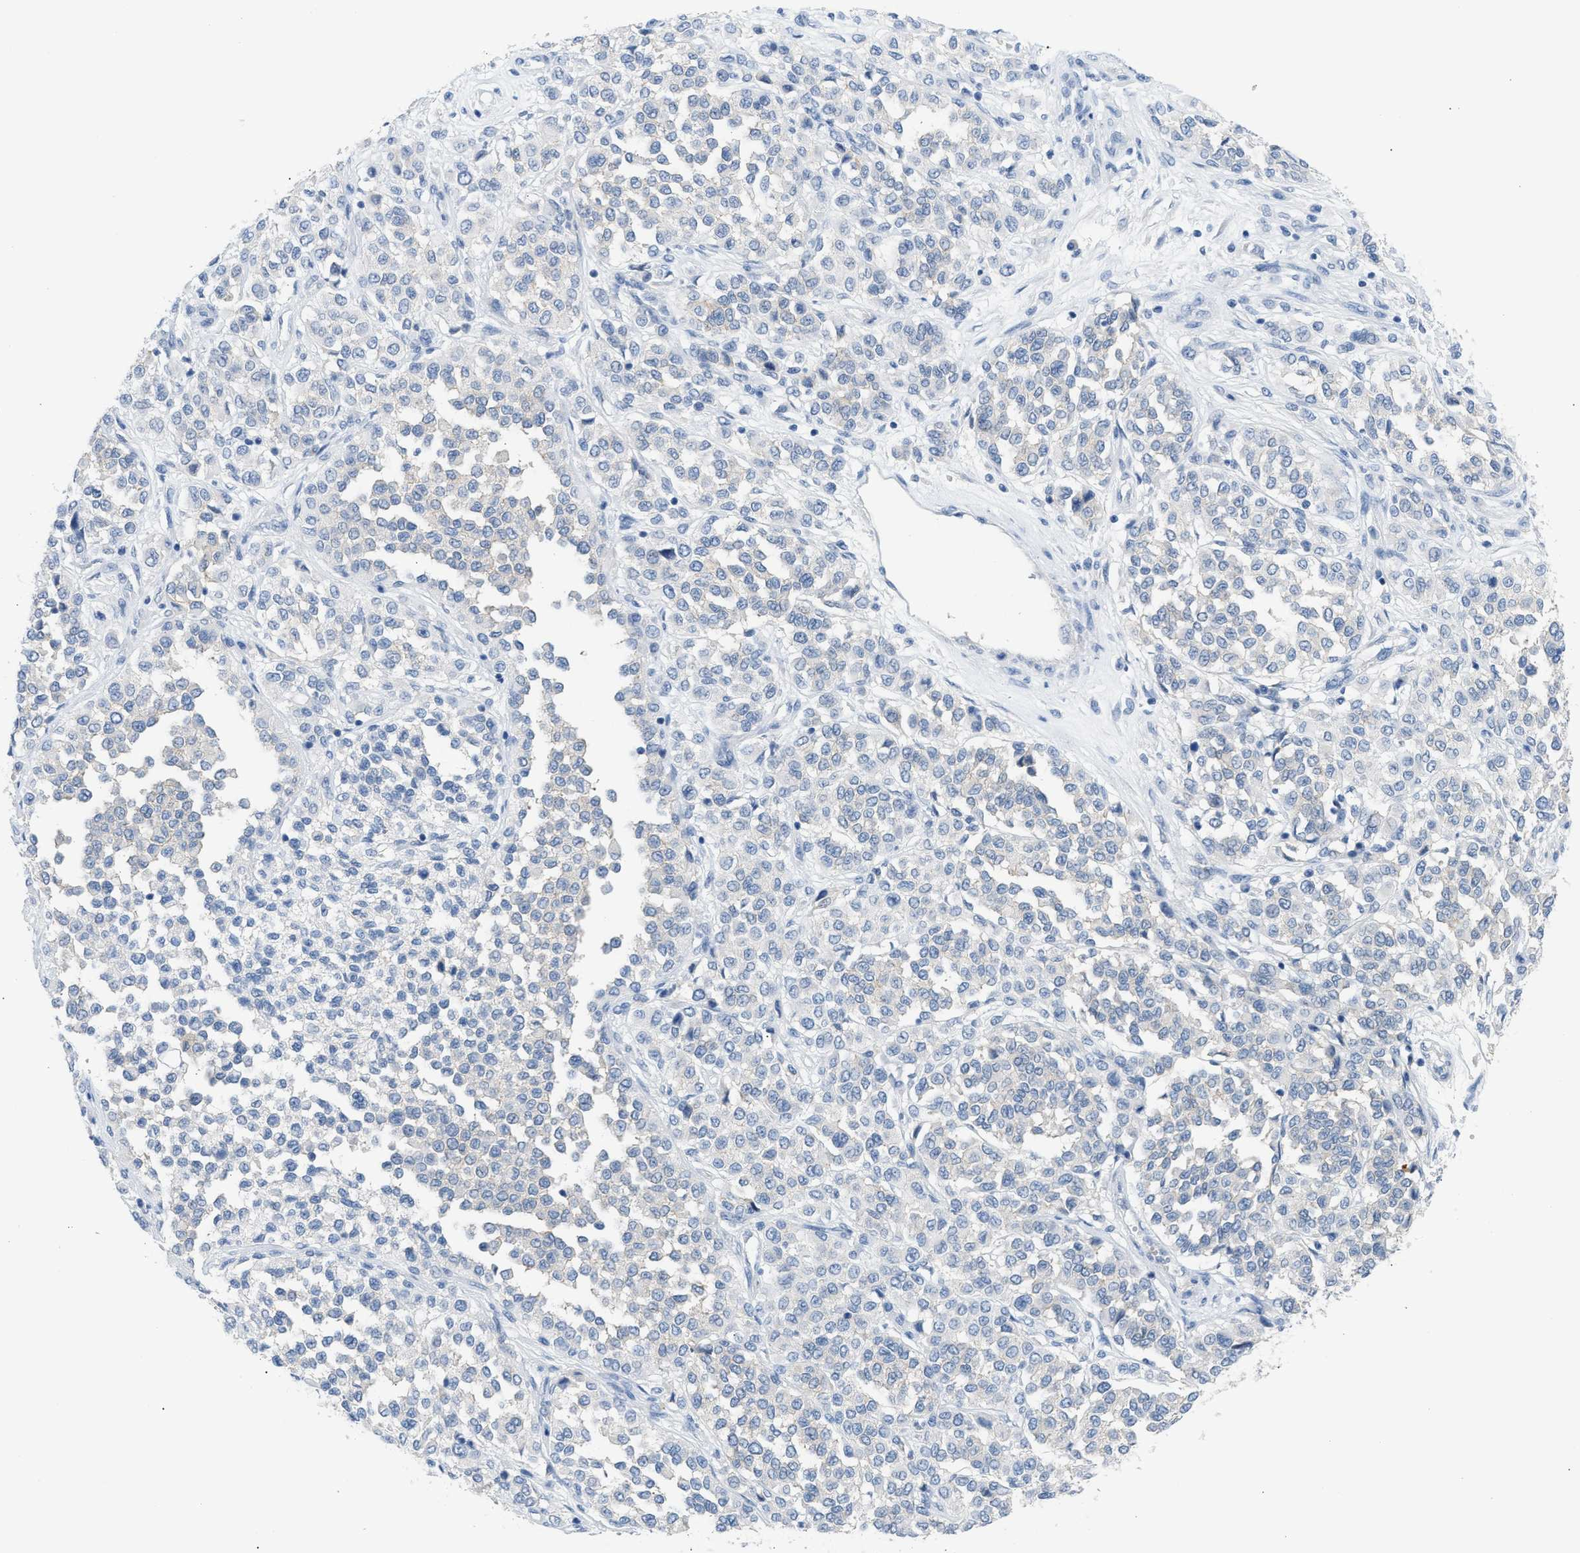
{"staining": {"intensity": "negative", "quantity": "none", "location": "none"}, "tissue": "melanoma", "cell_type": "Tumor cells", "image_type": "cancer", "snomed": [{"axis": "morphology", "description": "Malignant melanoma, Metastatic site"}, {"axis": "topography", "description": "Pancreas"}], "caption": "Immunohistochemical staining of human malignant melanoma (metastatic site) demonstrates no significant positivity in tumor cells. (IHC, brightfield microscopy, high magnification).", "gene": "ERBB2", "patient": {"sex": "female", "age": 30}}